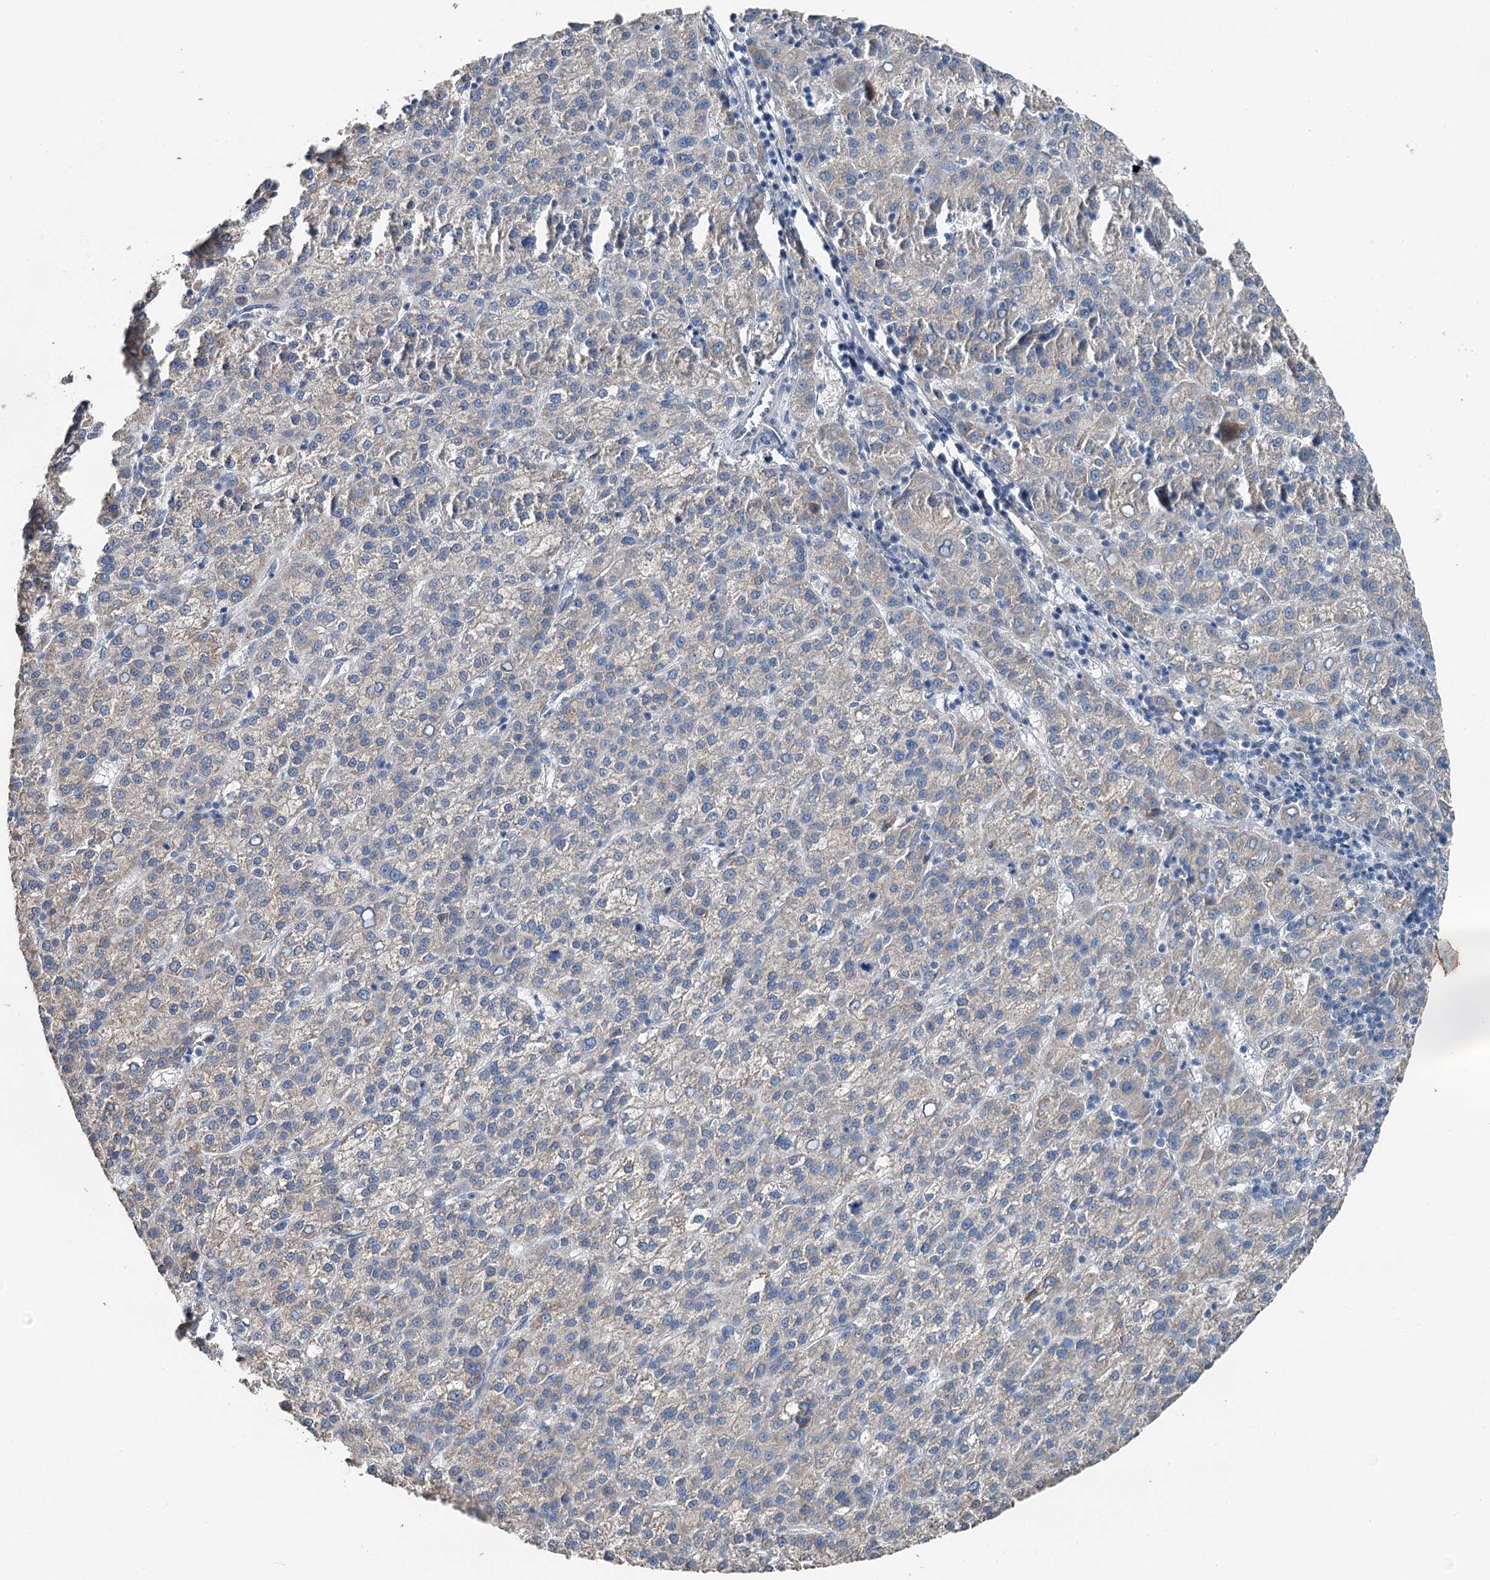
{"staining": {"intensity": "negative", "quantity": "none", "location": "none"}, "tissue": "liver cancer", "cell_type": "Tumor cells", "image_type": "cancer", "snomed": [{"axis": "morphology", "description": "Carcinoma, Hepatocellular, NOS"}, {"axis": "topography", "description": "Liver"}], "caption": "Human hepatocellular carcinoma (liver) stained for a protein using IHC shows no positivity in tumor cells.", "gene": "C6orf120", "patient": {"sex": "female", "age": 58}}